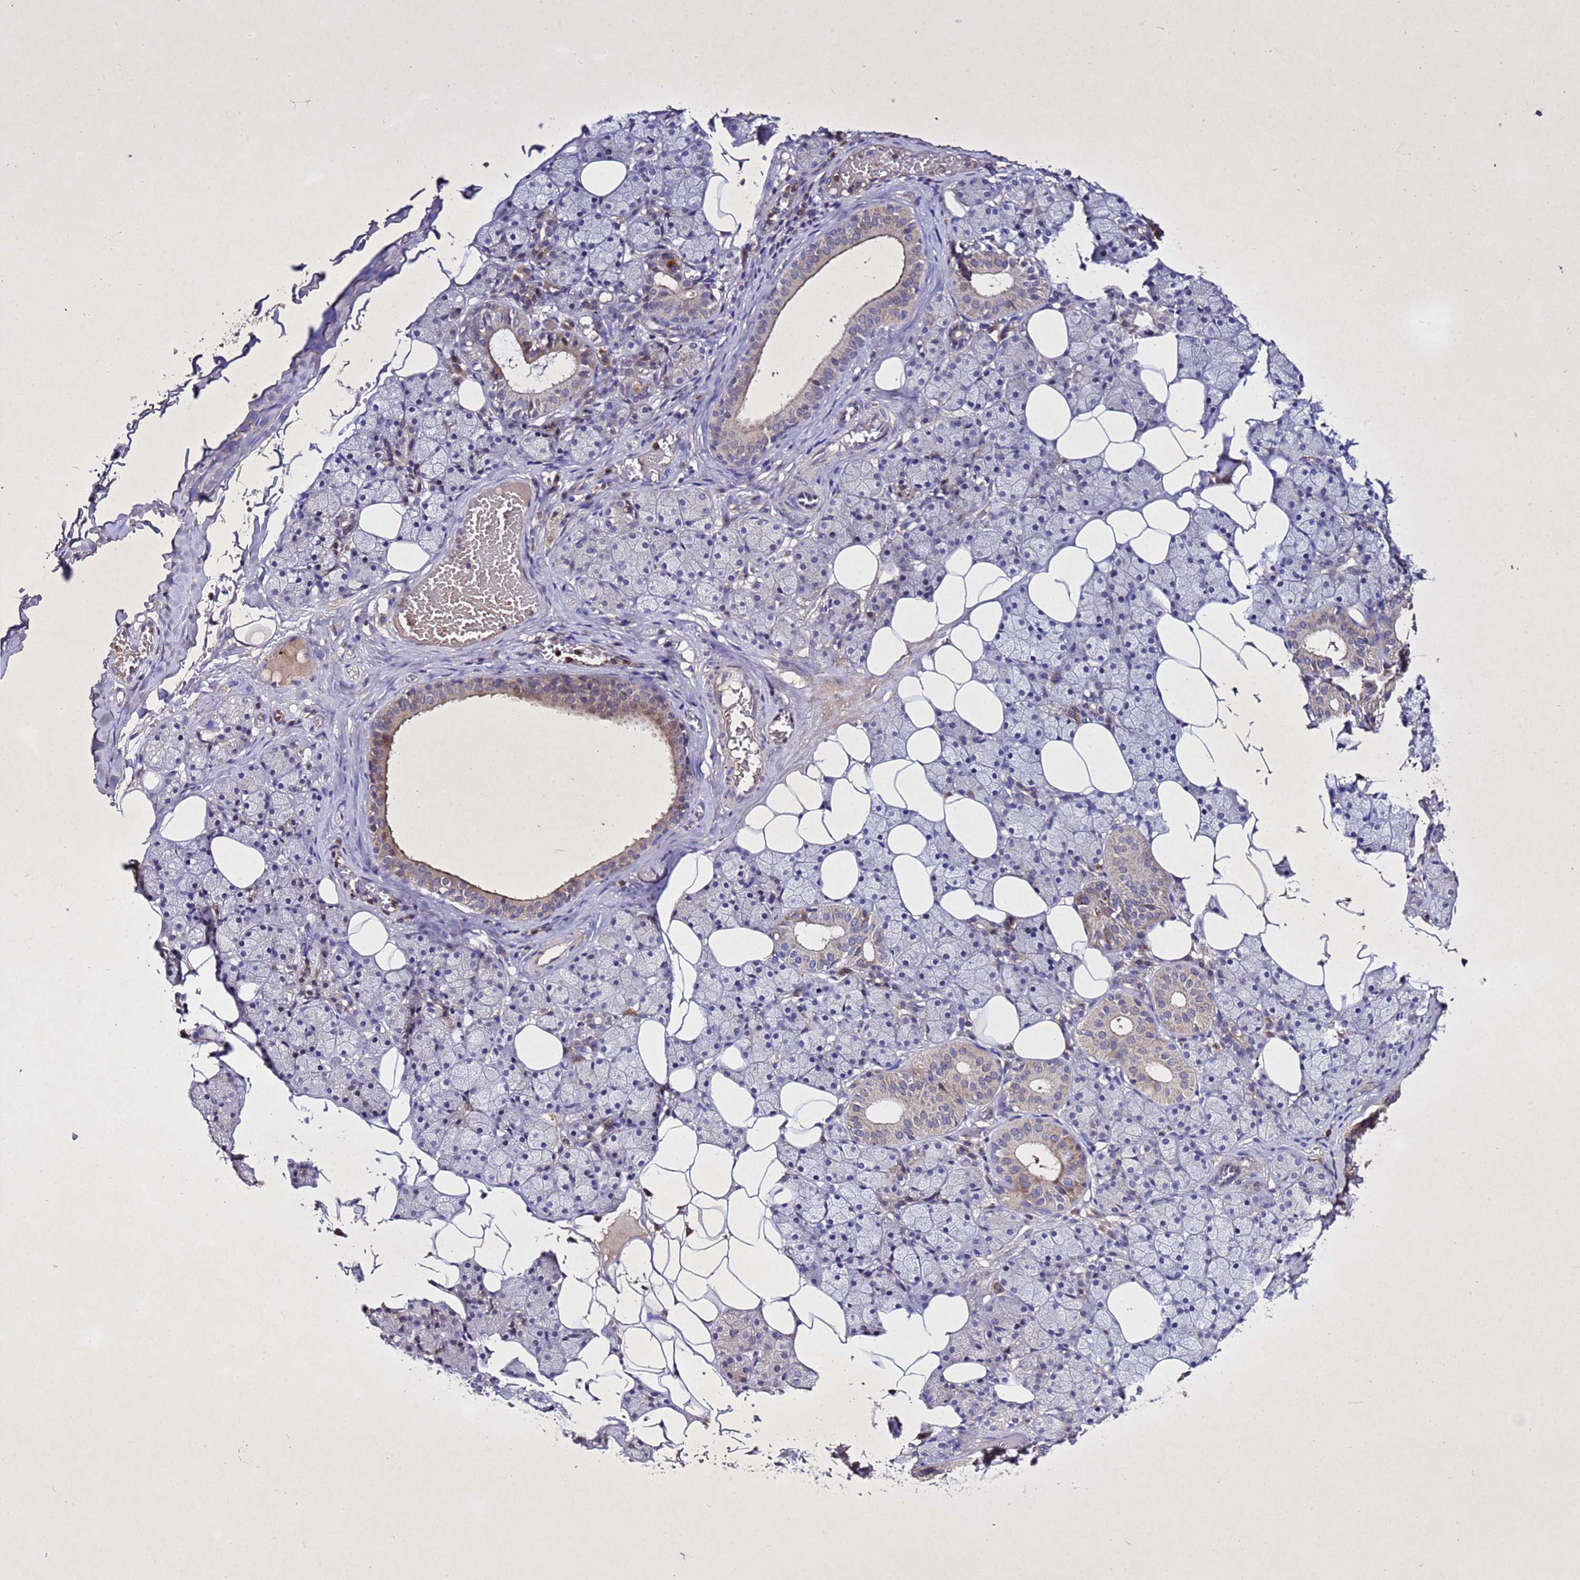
{"staining": {"intensity": "moderate", "quantity": "<25%", "location": "cytoplasmic/membranous"}, "tissue": "salivary gland", "cell_type": "Glandular cells", "image_type": "normal", "snomed": [{"axis": "morphology", "description": "Normal tissue, NOS"}, {"axis": "topography", "description": "Salivary gland"}], "caption": "DAB immunohistochemical staining of normal human salivary gland exhibits moderate cytoplasmic/membranous protein positivity in about <25% of glandular cells.", "gene": "SV2B", "patient": {"sex": "female", "age": 33}}